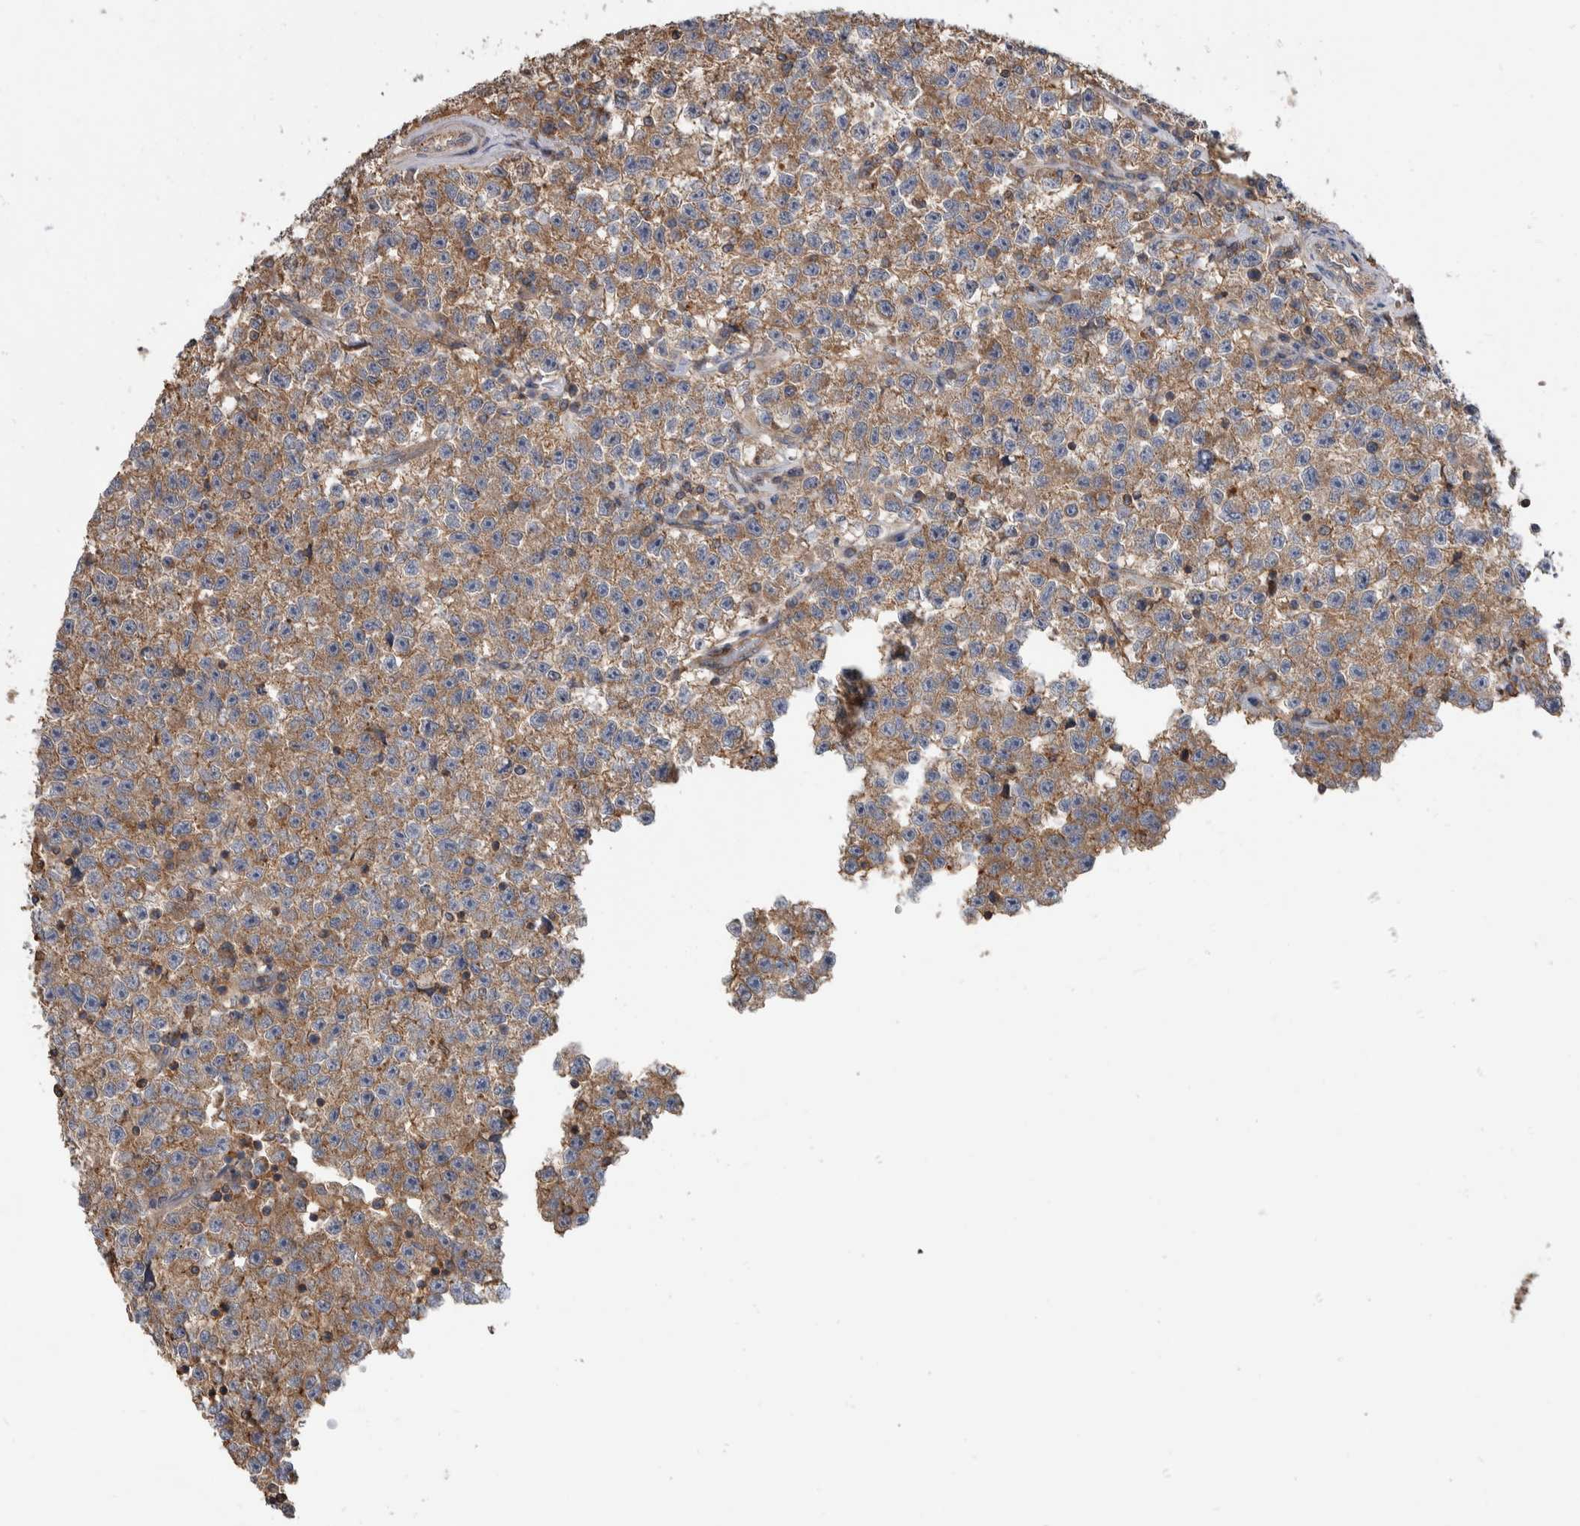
{"staining": {"intensity": "weak", "quantity": ">75%", "location": "cytoplasmic/membranous"}, "tissue": "testis cancer", "cell_type": "Tumor cells", "image_type": "cancer", "snomed": [{"axis": "morphology", "description": "Seminoma, NOS"}, {"axis": "topography", "description": "Testis"}], "caption": "Protein expression analysis of human testis cancer (seminoma) reveals weak cytoplasmic/membranous positivity in approximately >75% of tumor cells.", "gene": "SDCBP", "patient": {"sex": "male", "age": 22}}